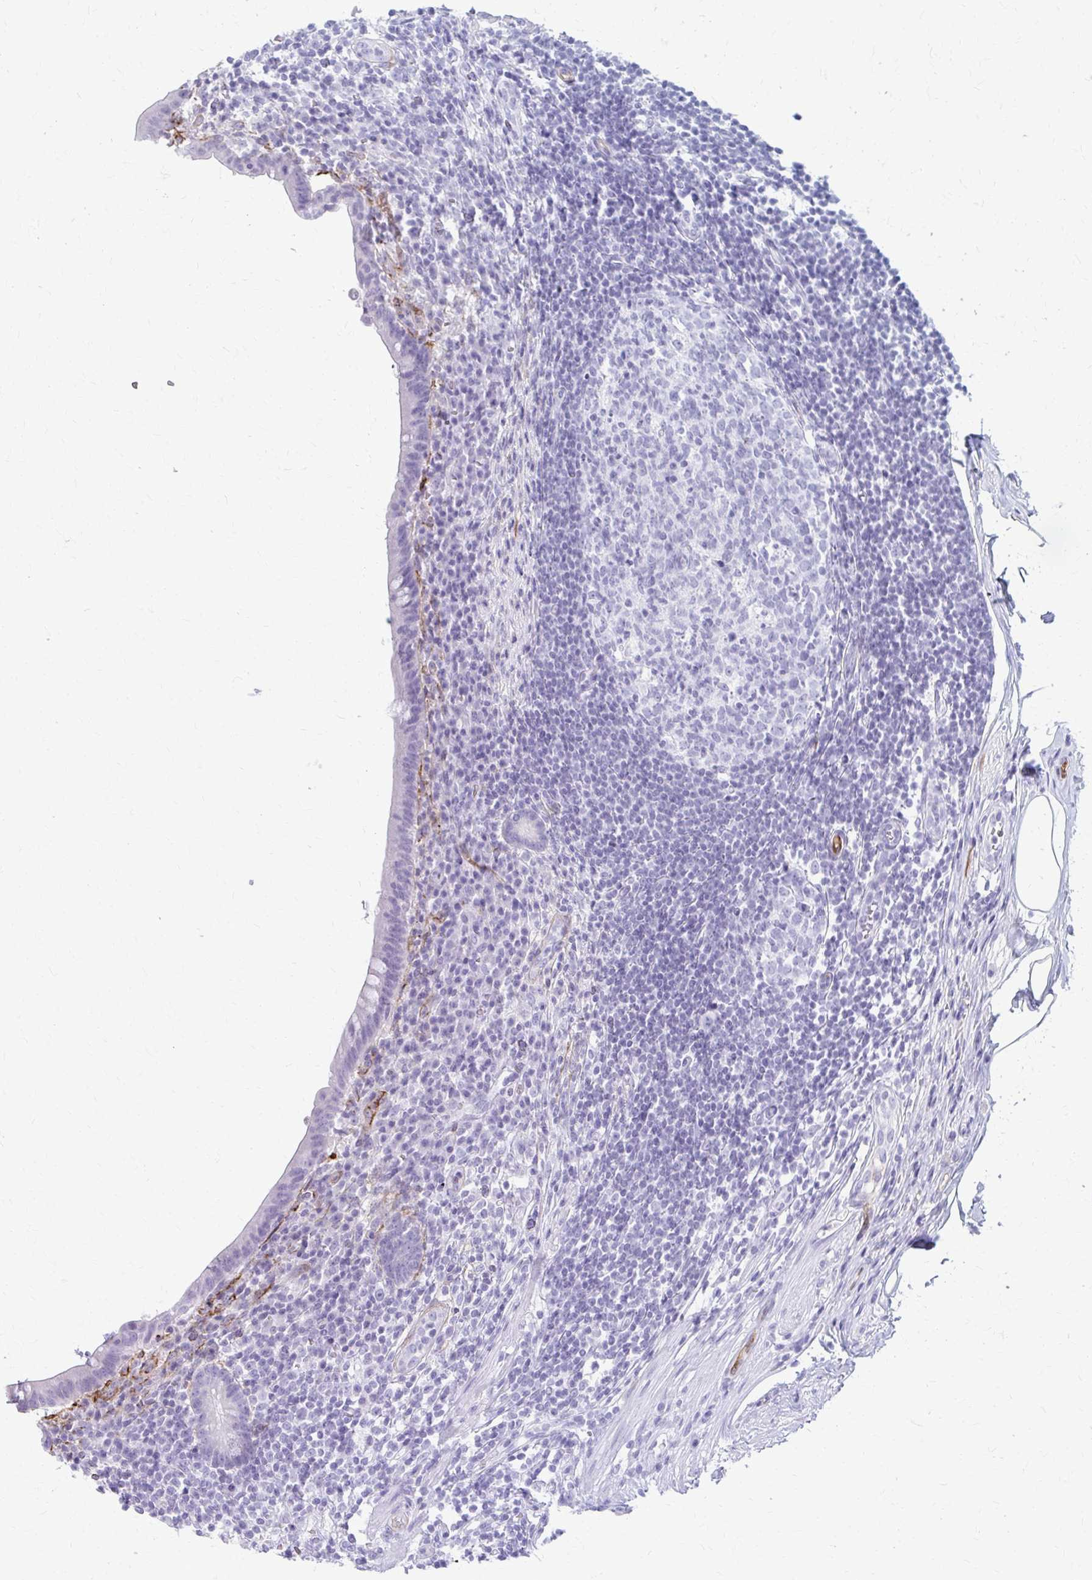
{"staining": {"intensity": "negative", "quantity": "none", "location": "none"}, "tissue": "appendix", "cell_type": "Glandular cells", "image_type": "normal", "snomed": [{"axis": "morphology", "description": "Normal tissue, NOS"}, {"axis": "topography", "description": "Appendix"}], "caption": "The photomicrograph exhibits no staining of glandular cells in unremarkable appendix. (DAB (3,3'-diaminobenzidine) immunohistochemistry (IHC), high magnification).", "gene": "ADIPOQ", "patient": {"sex": "female", "age": 56}}